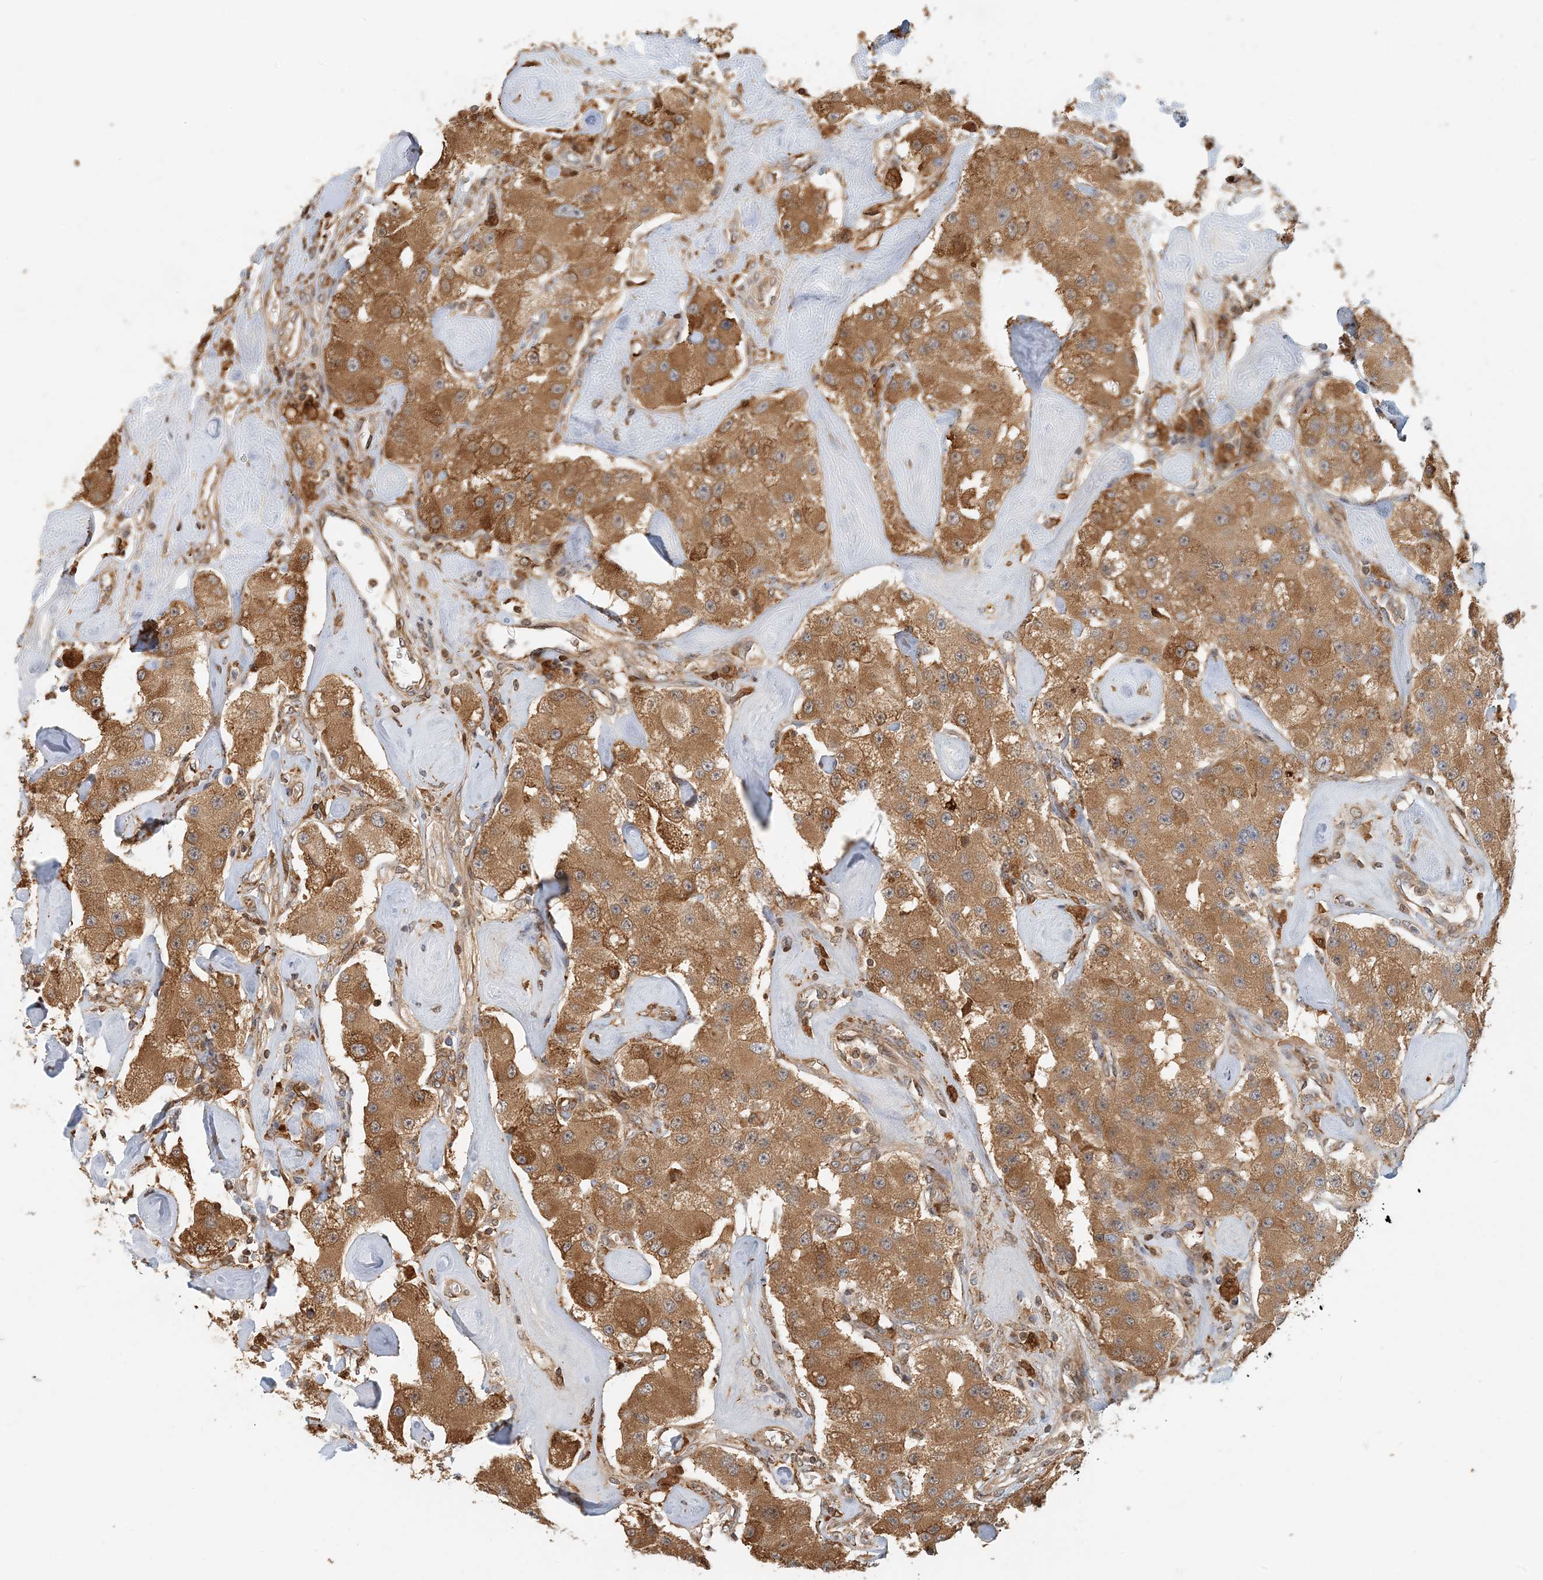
{"staining": {"intensity": "moderate", "quantity": ">75%", "location": "cytoplasmic/membranous"}, "tissue": "carcinoid", "cell_type": "Tumor cells", "image_type": "cancer", "snomed": [{"axis": "morphology", "description": "Carcinoid, malignant, NOS"}, {"axis": "topography", "description": "Pancreas"}], "caption": "An image of carcinoid (malignant) stained for a protein reveals moderate cytoplasmic/membranous brown staining in tumor cells.", "gene": "HNMT", "patient": {"sex": "male", "age": 41}}